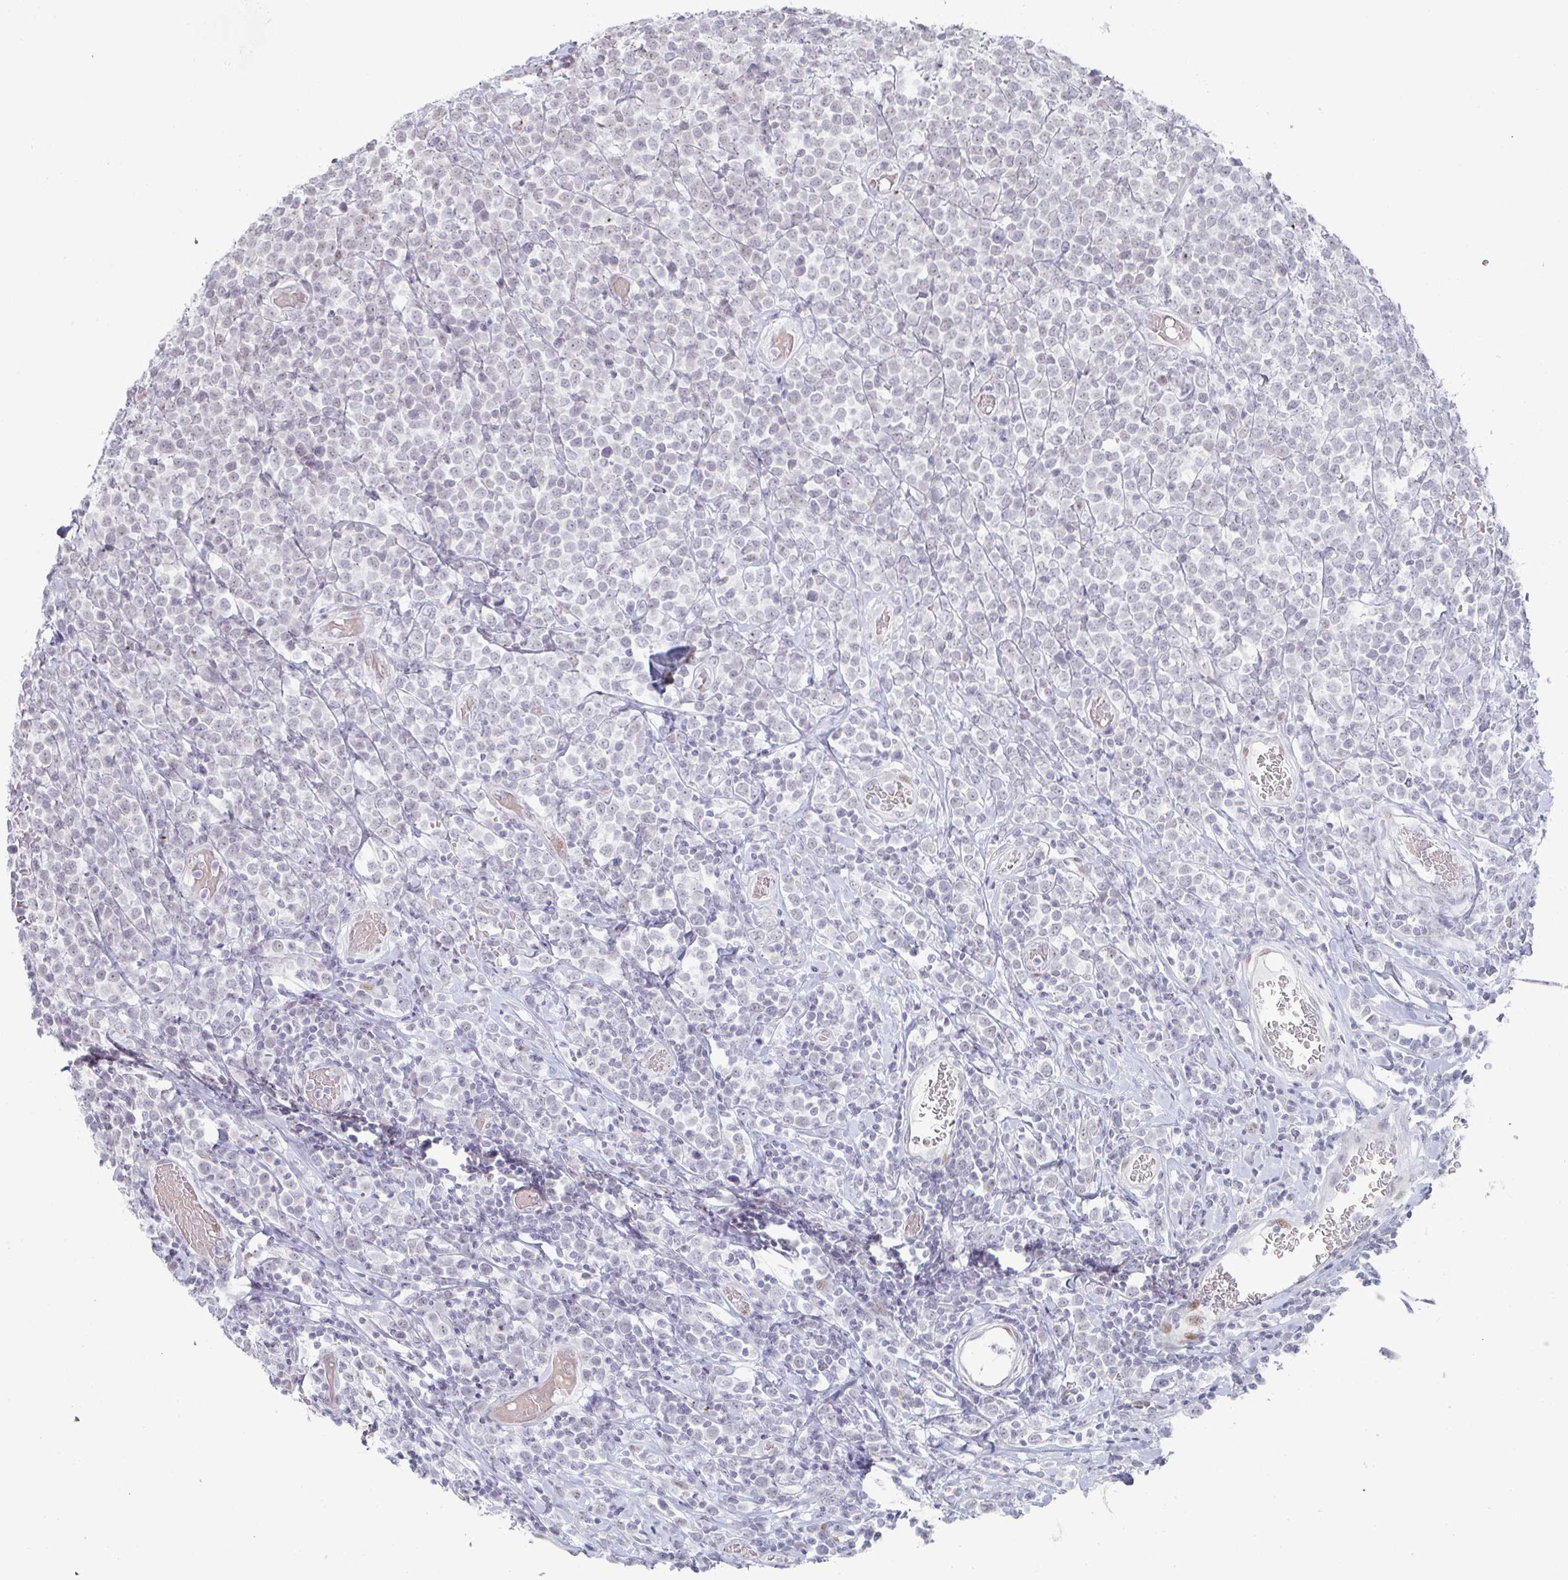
{"staining": {"intensity": "negative", "quantity": "none", "location": "none"}, "tissue": "lymphoma", "cell_type": "Tumor cells", "image_type": "cancer", "snomed": [{"axis": "morphology", "description": "Malignant lymphoma, non-Hodgkin's type, High grade"}, {"axis": "topography", "description": "Soft tissue"}], "caption": "Tumor cells show no significant positivity in lymphoma. Nuclei are stained in blue.", "gene": "POU2AF2", "patient": {"sex": "female", "age": 56}}